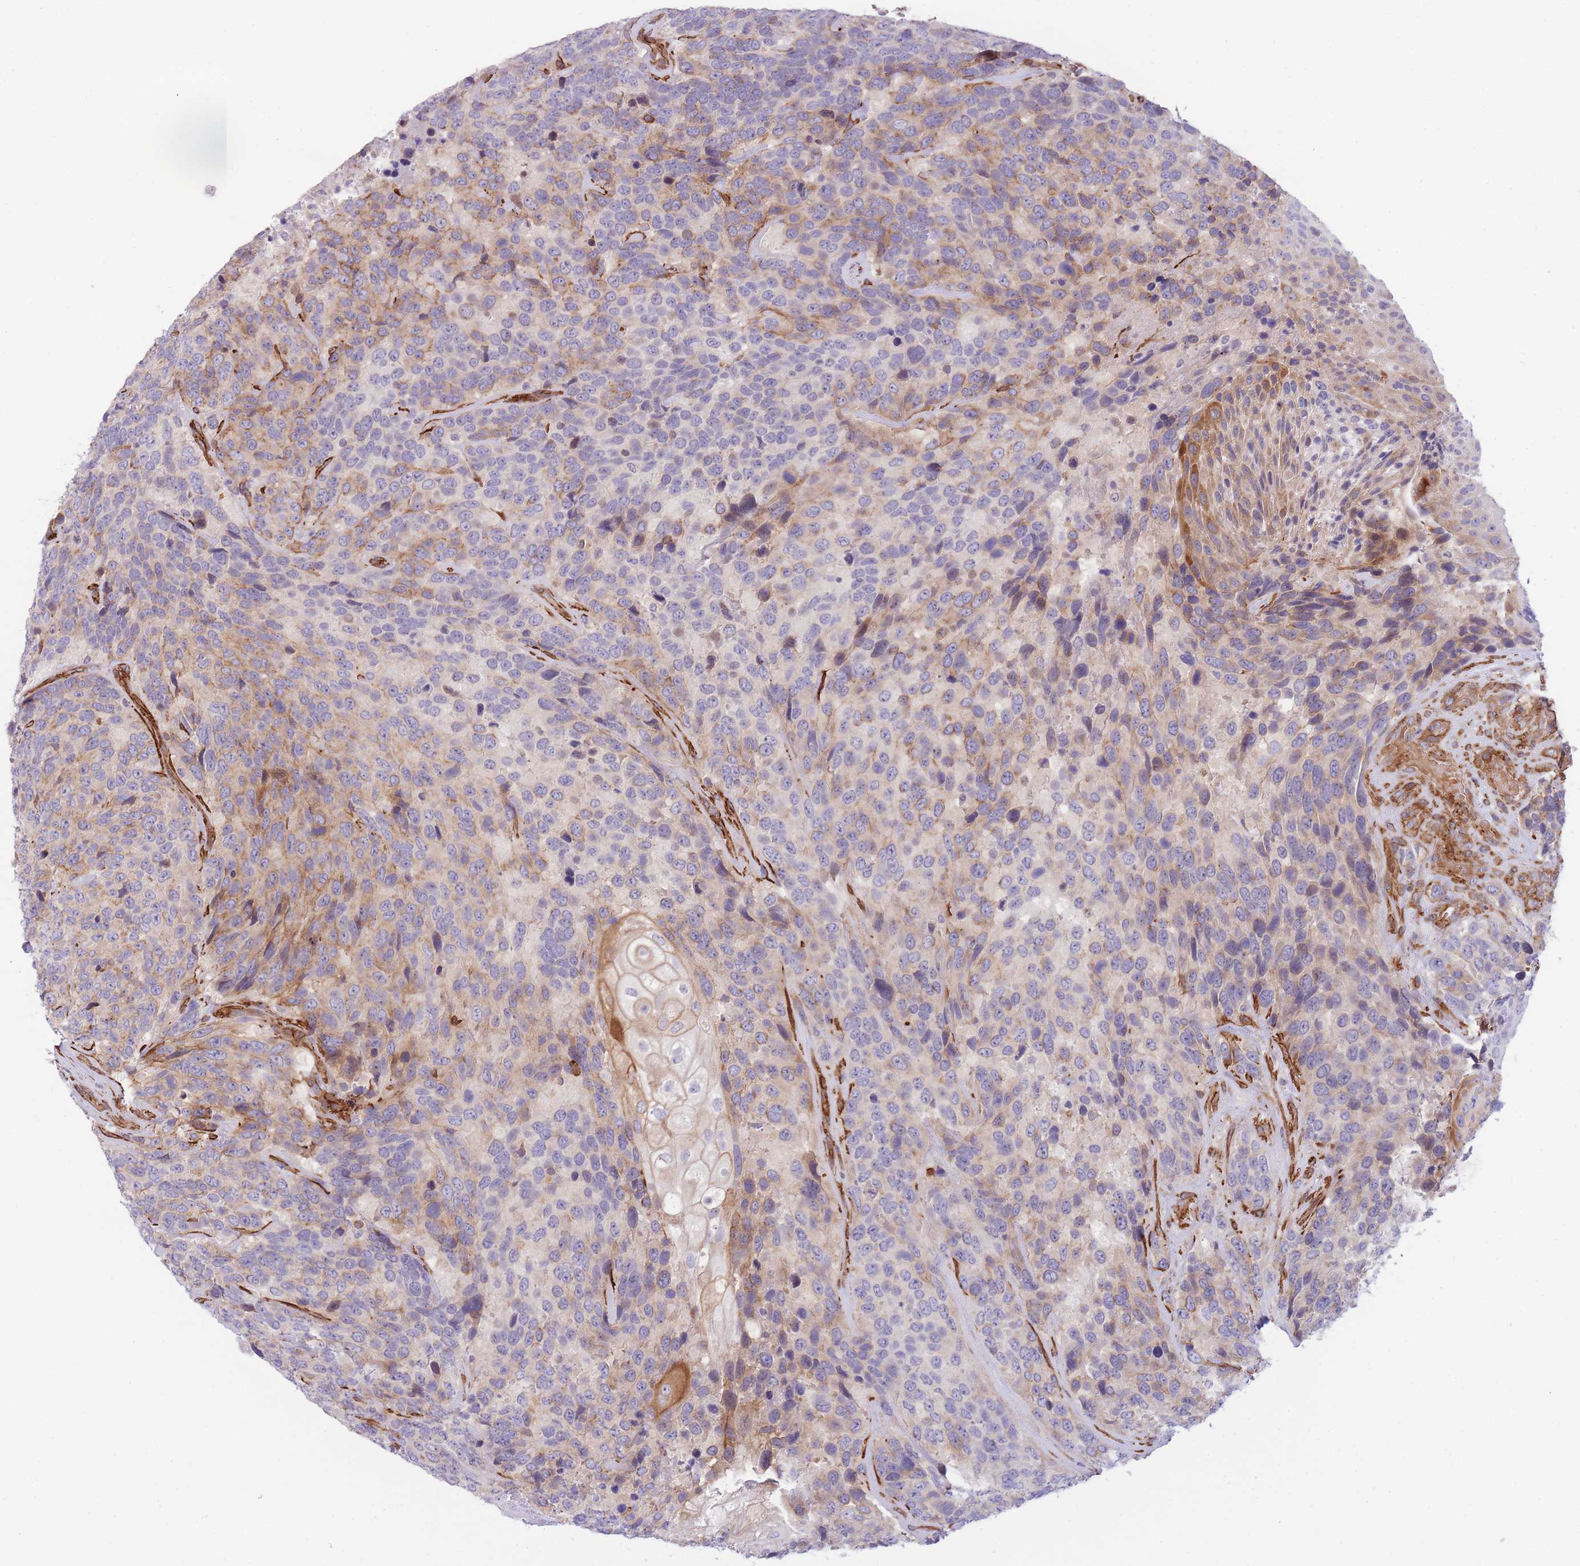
{"staining": {"intensity": "weak", "quantity": "25%-75%", "location": "cytoplasmic/membranous"}, "tissue": "urothelial cancer", "cell_type": "Tumor cells", "image_type": "cancer", "snomed": [{"axis": "morphology", "description": "Urothelial carcinoma, High grade"}, {"axis": "topography", "description": "Urinary bladder"}], "caption": "Immunohistochemical staining of urothelial carcinoma (high-grade) shows weak cytoplasmic/membranous protein staining in about 25%-75% of tumor cells. (DAB (3,3'-diaminobenzidine) = brown stain, brightfield microscopy at high magnification).", "gene": "CDC25B", "patient": {"sex": "female", "age": 70}}